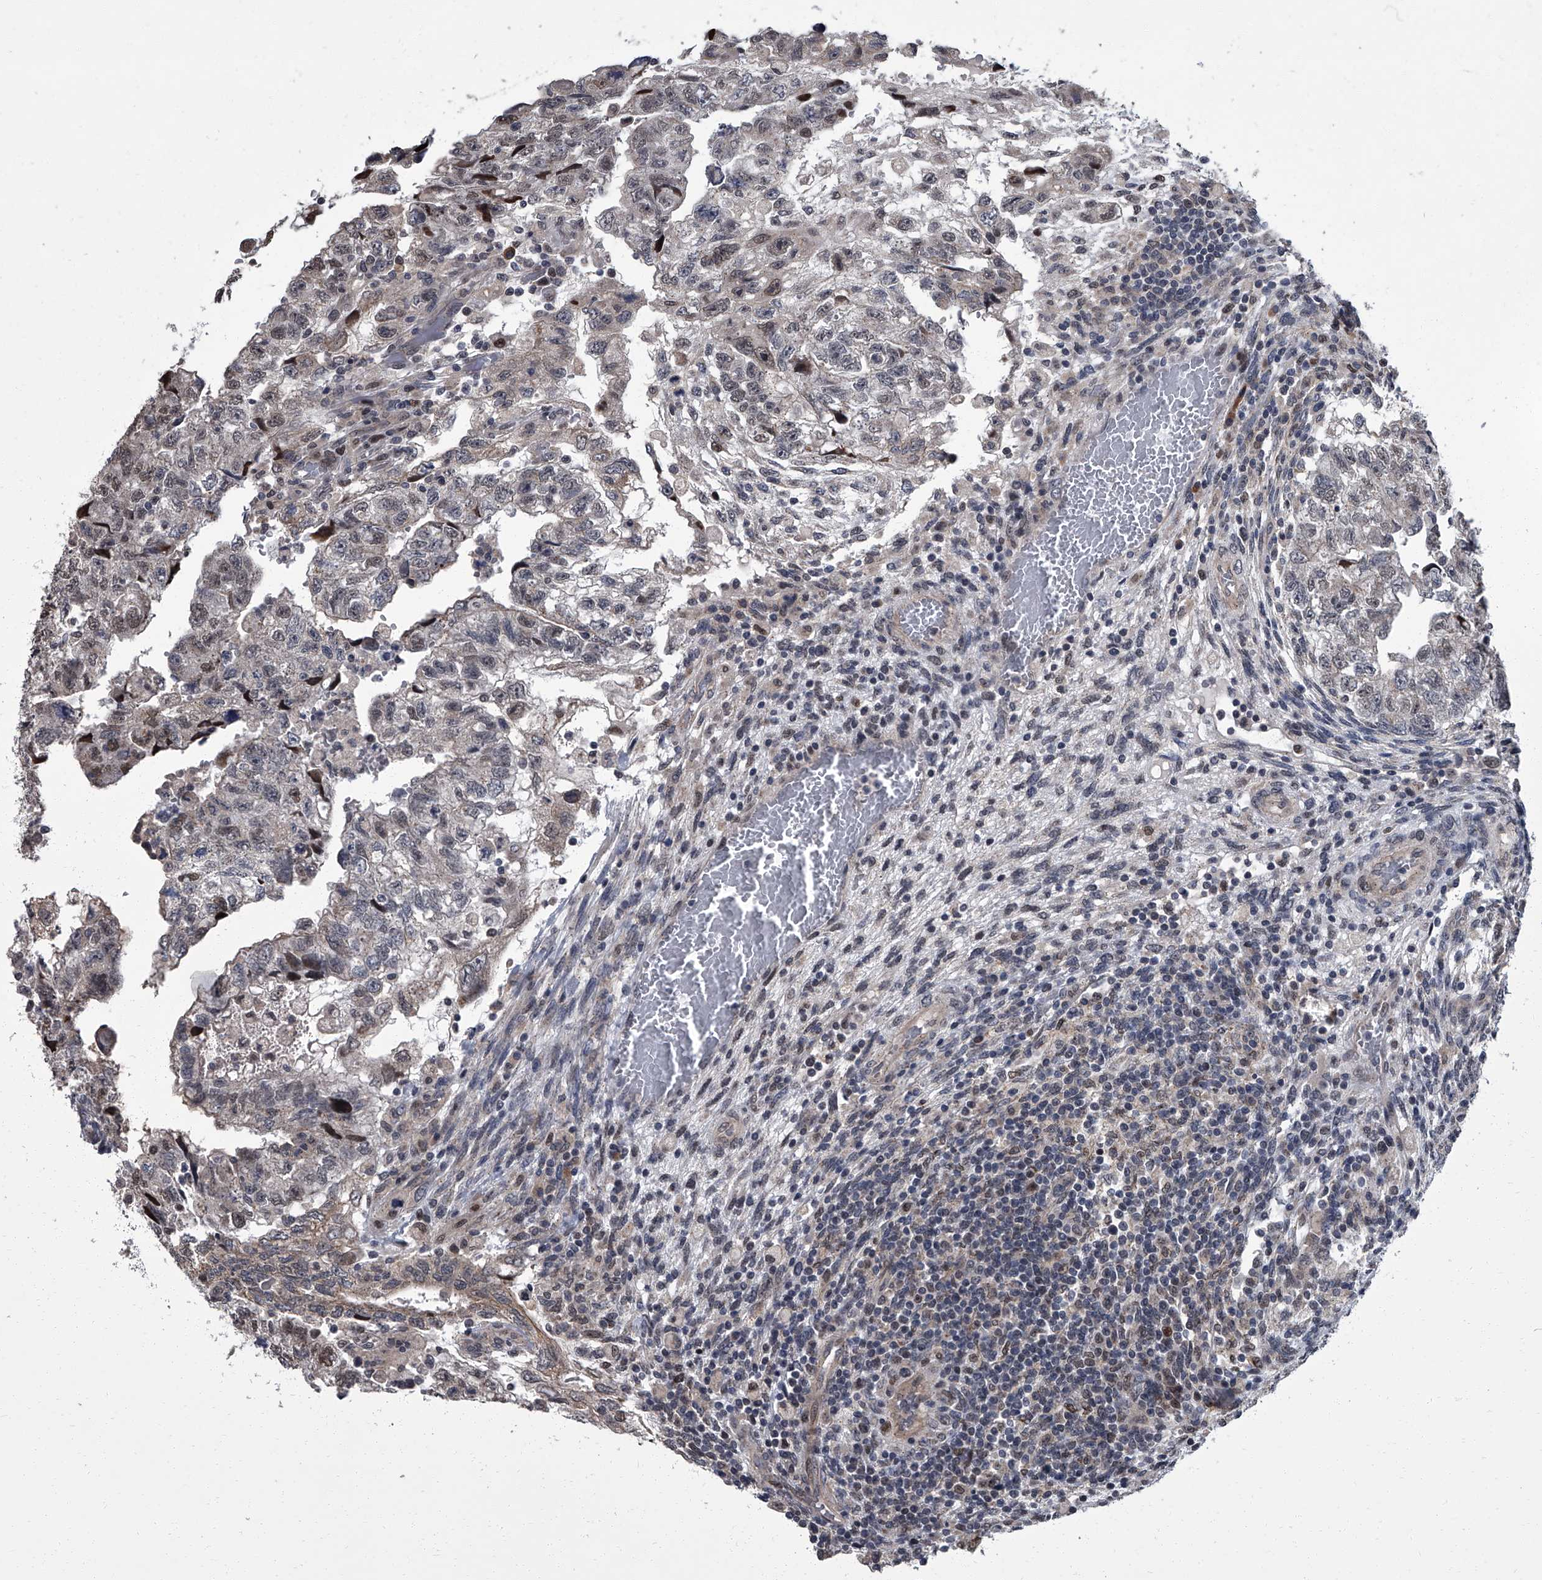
{"staining": {"intensity": "weak", "quantity": "25%-75%", "location": "nuclear"}, "tissue": "testis cancer", "cell_type": "Tumor cells", "image_type": "cancer", "snomed": [{"axis": "morphology", "description": "Carcinoma, Embryonal, NOS"}, {"axis": "topography", "description": "Testis"}], "caption": "Protein analysis of embryonal carcinoma (testis) tissue exhibits weak nuclear staining in approximately 25%-75% of tumor cells.", "gene": "ZNF274", "patient": {"sex": "male", "age": 36}}